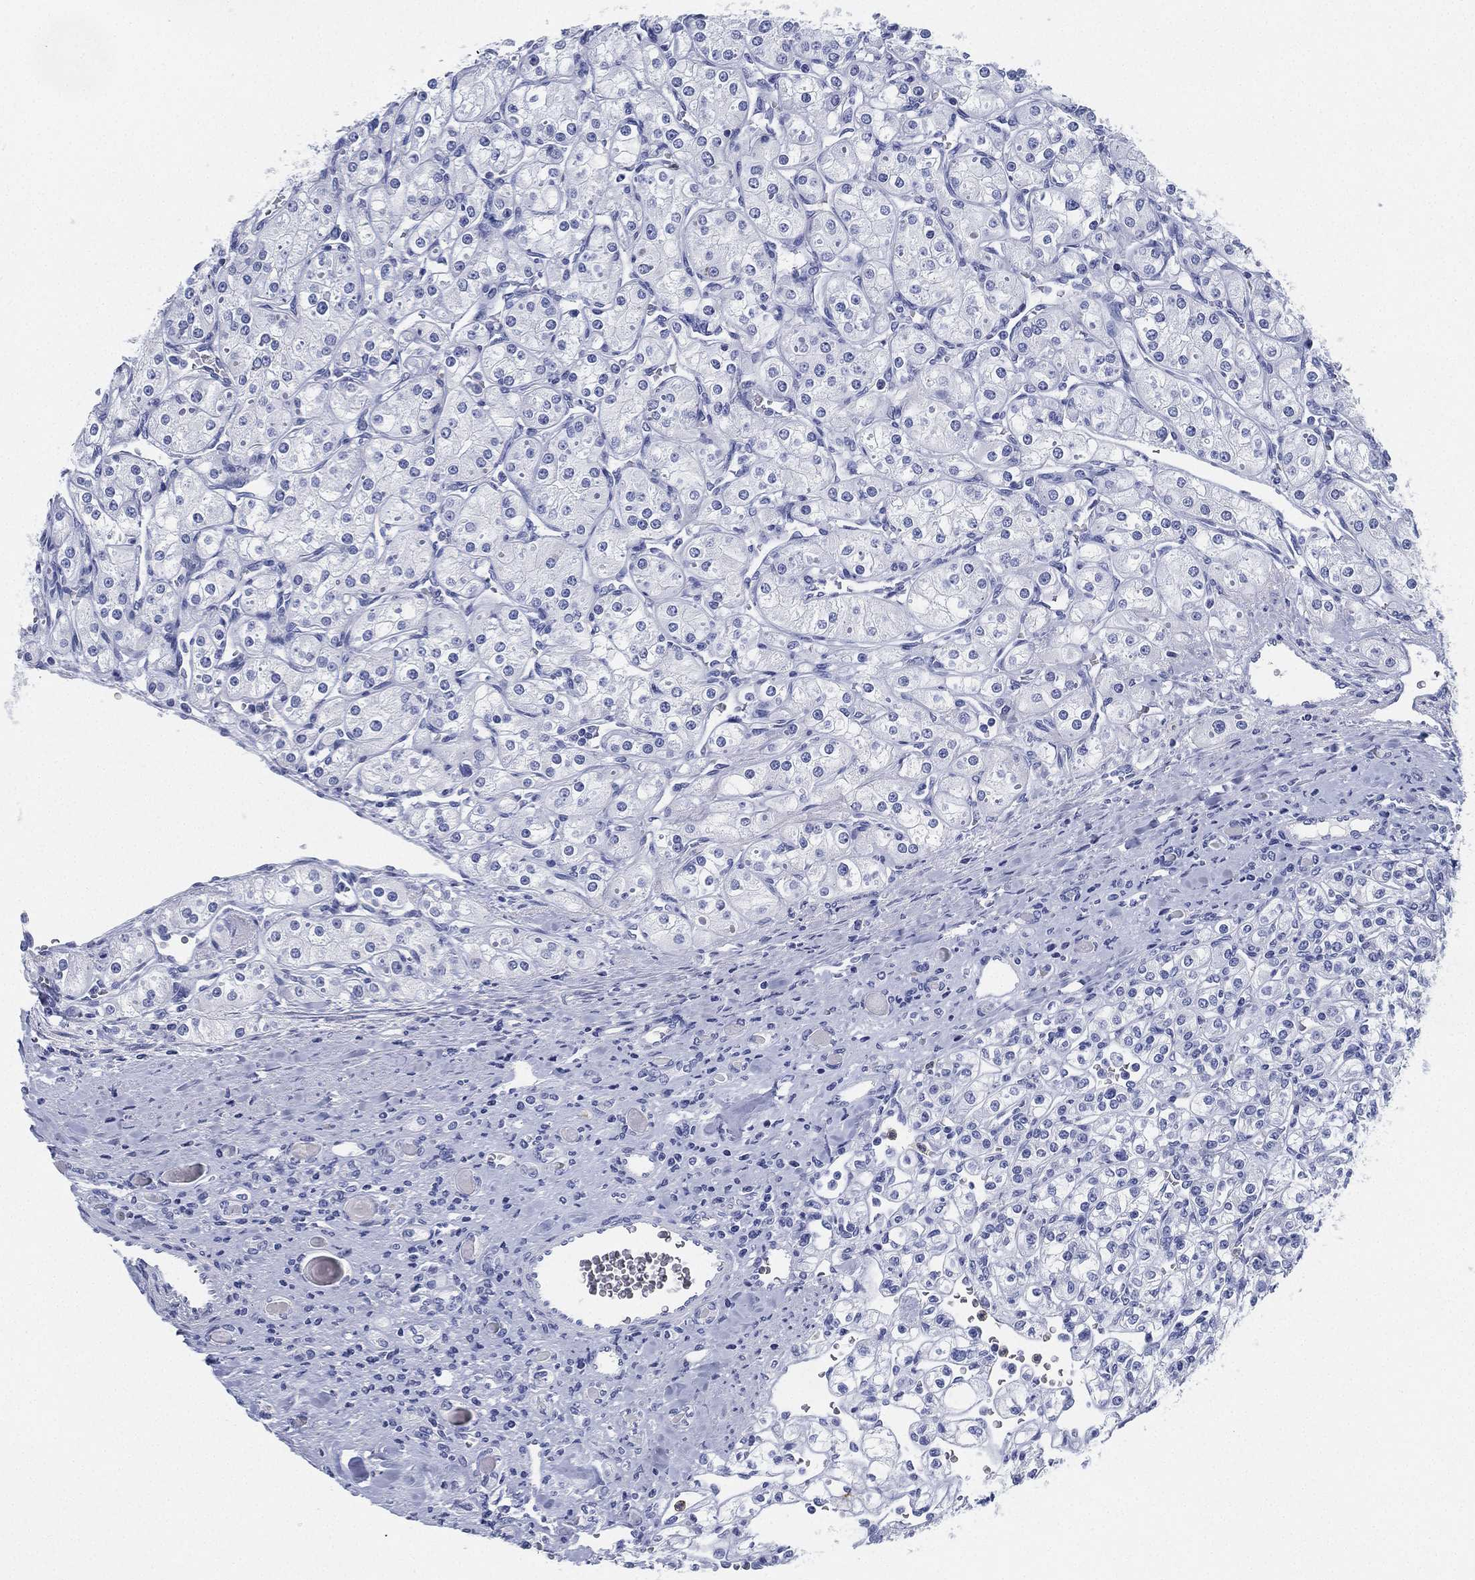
{"staining": {"intensity": "negative", "quantity": "none", "location": "none"}, "tissue": "renal cancer", "cell_type": "Tumor cells", "image_type": "cancer", "snomed": [{"axis": "morphology", "description": "Adenocarcinoma, NOS"}, {"axis": "topography", "description": "Kidney"}], "caption": "Immunohistochemical staining of adenocarcinoma (renal) displays no significant expression in tumor cells.", "gene": "DEFB121", "patient": {"sex": "male", "age": 77}}